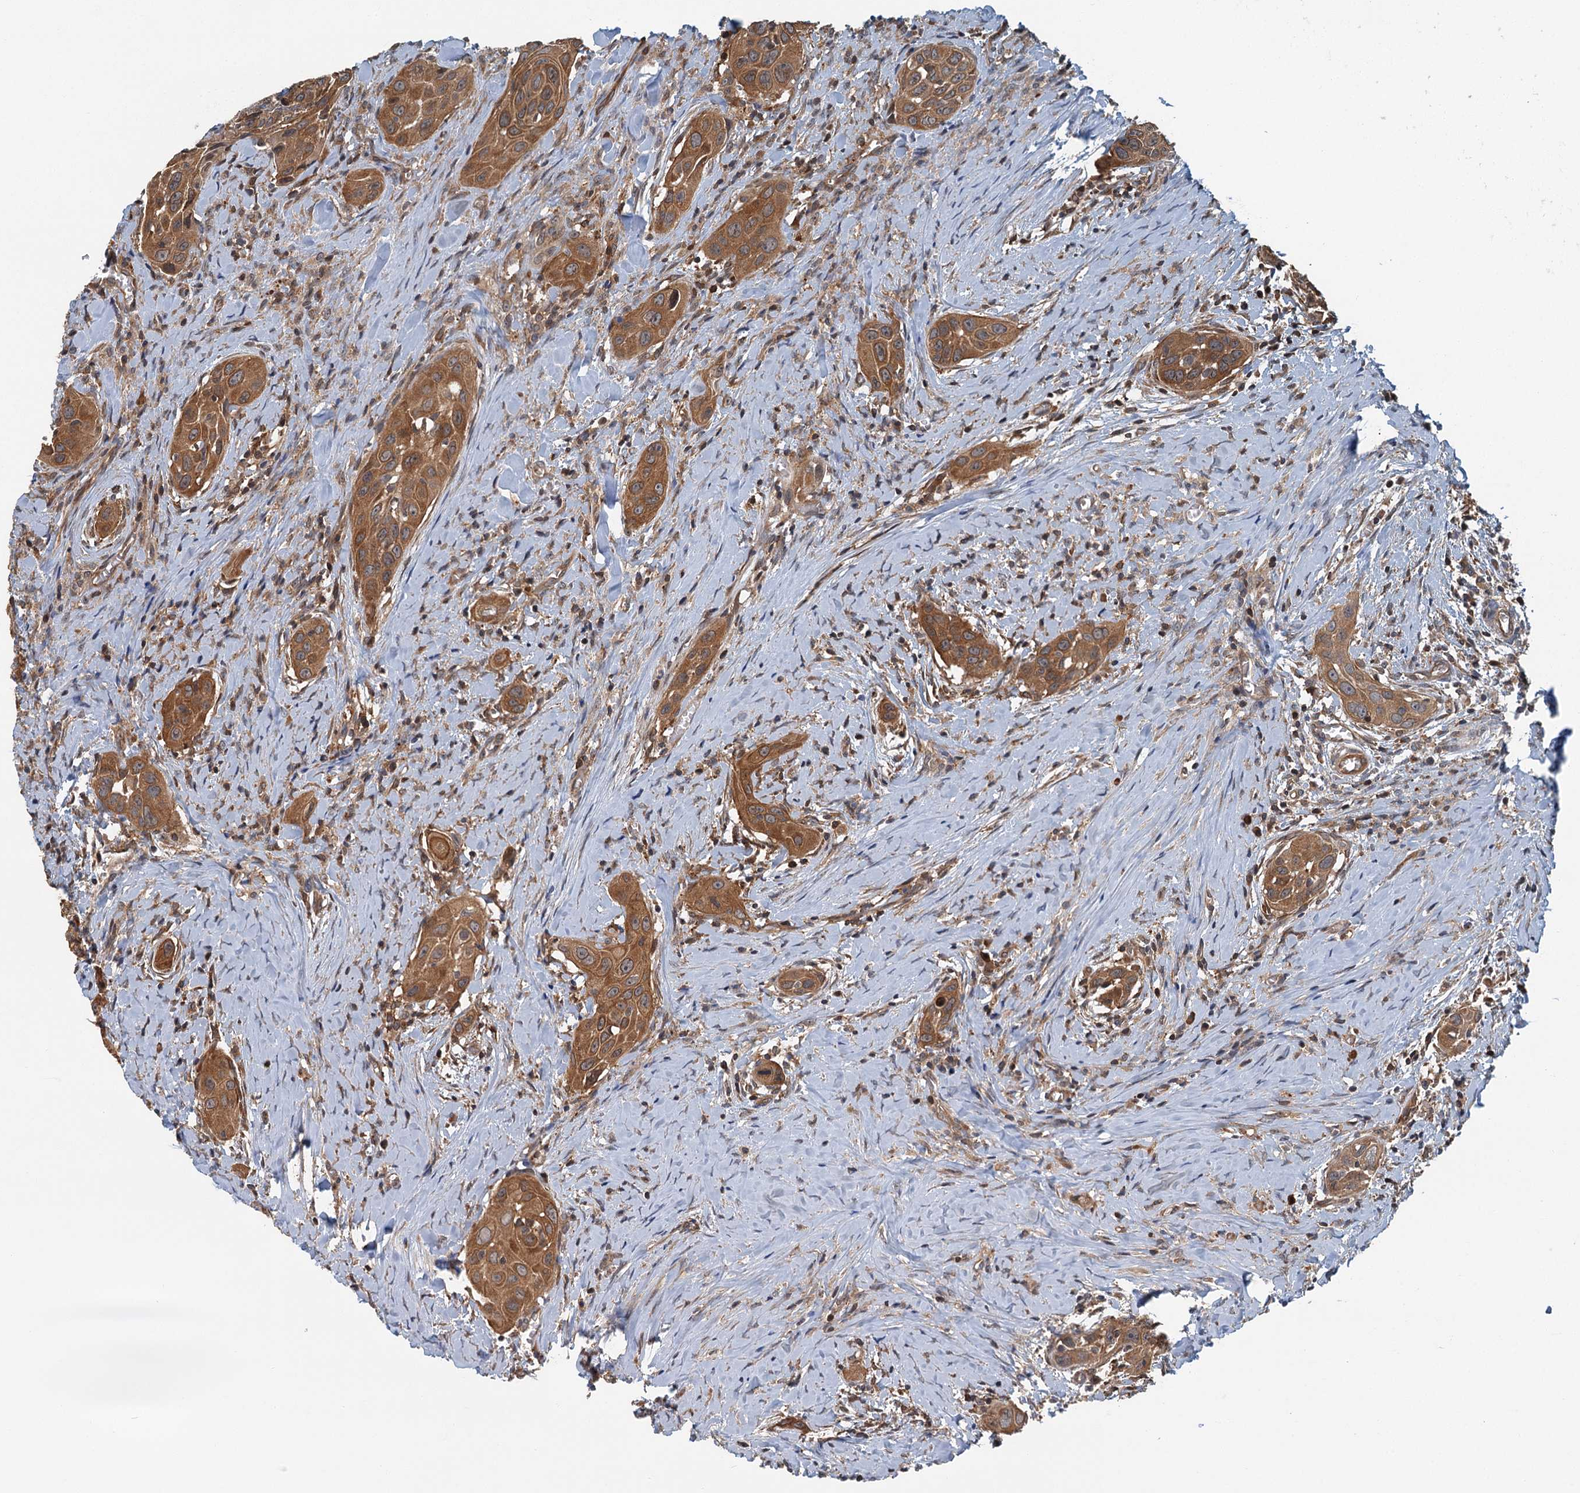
{"staining": {"intensity": "moderate", "quantity": ">75%", "location": "cytoplasmic/membranous"}, "tissue": "head and neck cancer", "cell_type": "Tumor cells", "image_type": "cancer", "snomed": [{"axis": "morphology", "description": "Squamous cell carcinoma, NOS"}, {"axis": "topography", "description": "Oral tissue"}, {"axis": "topography", "description": "Head-Neck"}], "caption": "This is an image of immunohistochemistry (IHC) staining of squamous cell carcinoma (head and neck), which shows moderate staining in the cytoplasmic/membranous of tumor cells.", "gene": "ZNF527", "patient": {"sex": "female", "age": 50}}